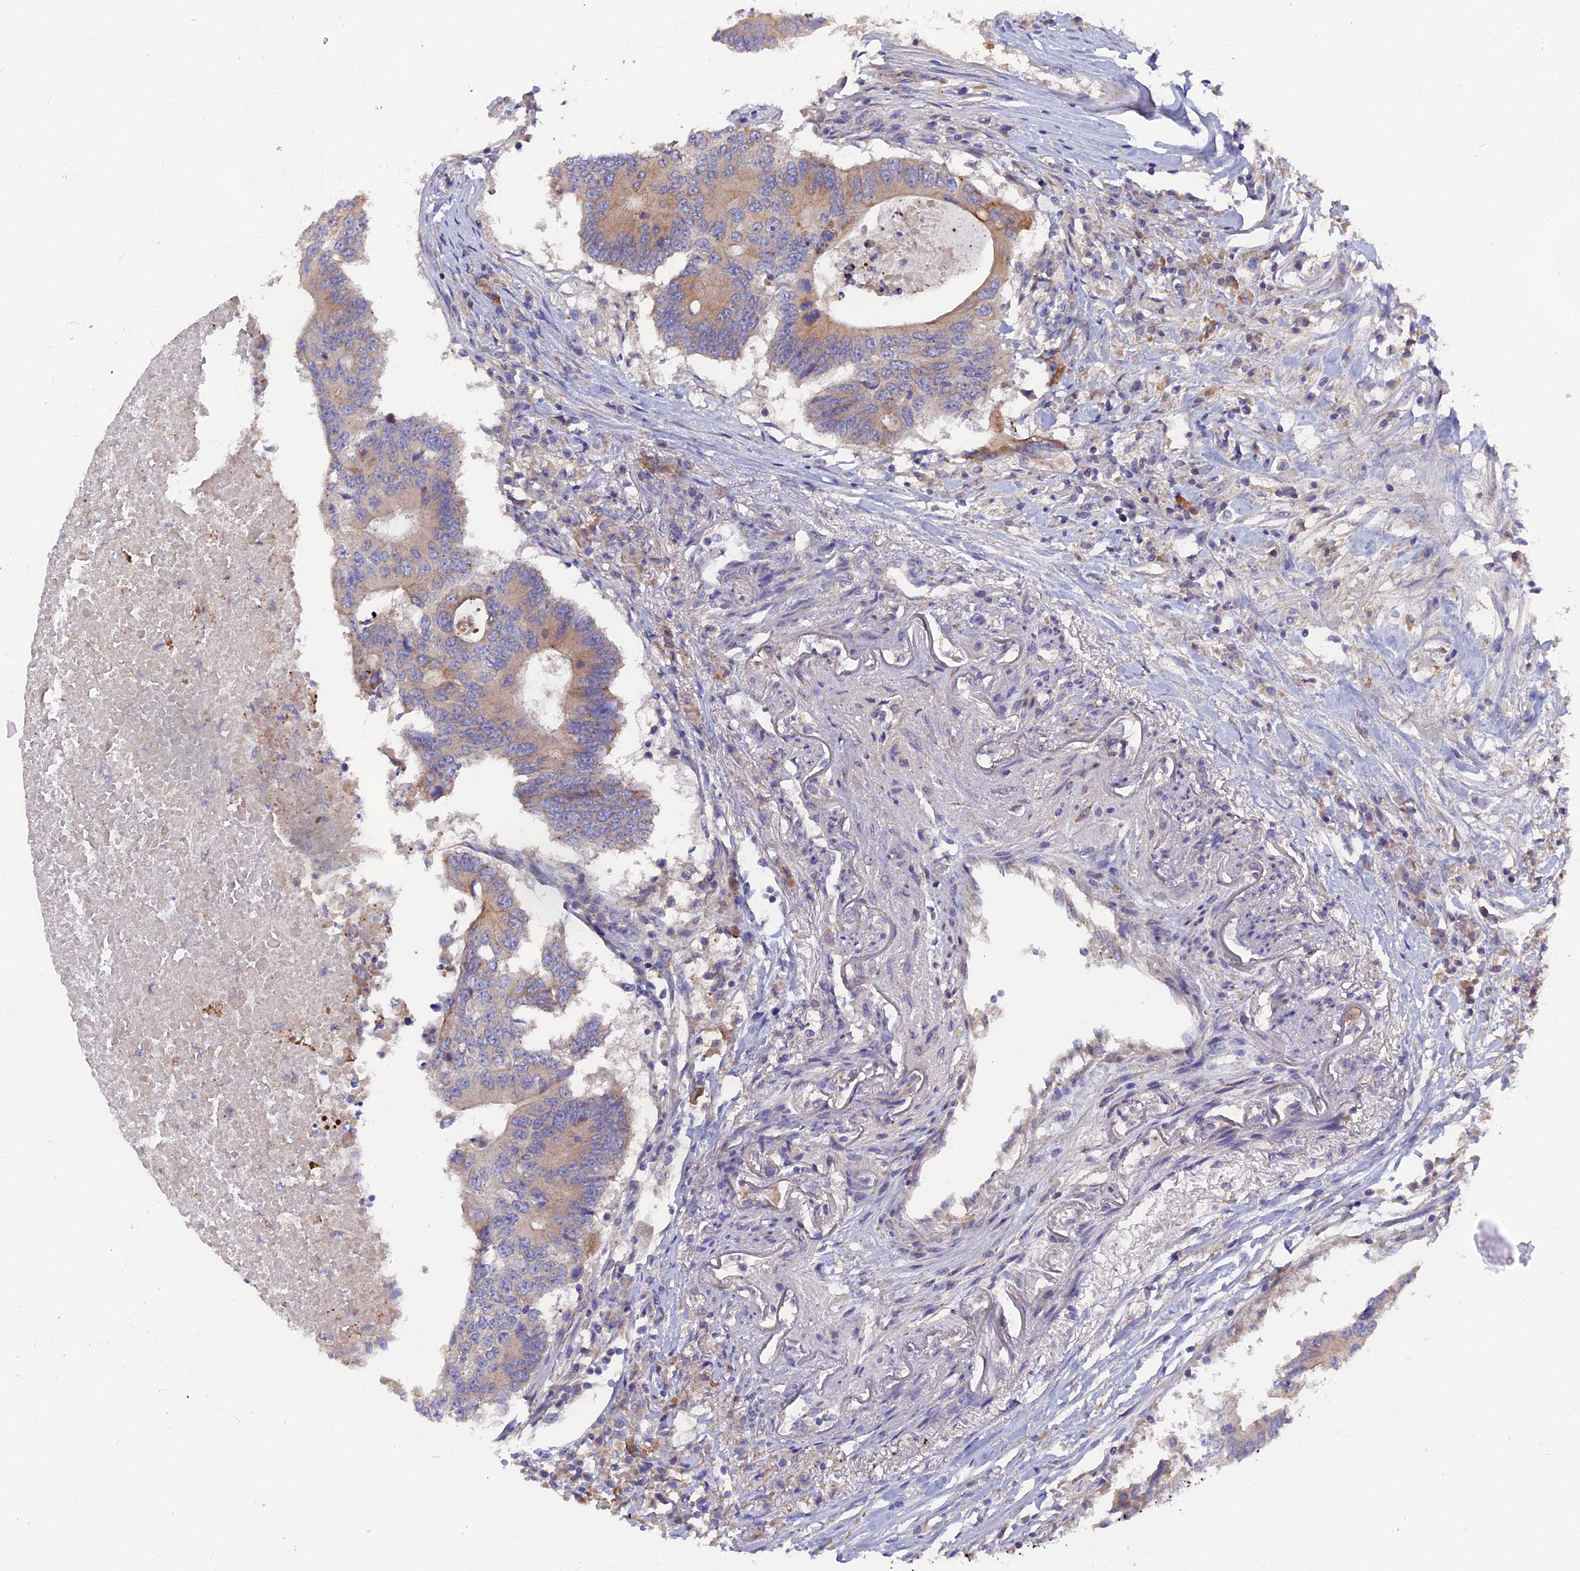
{"staining": {"intensity": "weak", "quantity": "25%-75%", "location": "cytoplasmic/membranous"}, "tissue": "colorectal cancer", "cell_type": "Tumor cells", "image_type": "cancer", "snomed": [{"axis": "morphology", "description": "Adenocarcinoma, NOS"}, {"axis": "topography", "description": "Colon"}], "caption": "Protein staining of colorectal cancer (adenocarcinoma) tissue shows weak cytoplasmic/membranous expression in about 25%-75% of tumor cells.", "gene": "ZCCHC2", "patient": {"sex": "male", "age": 71}}